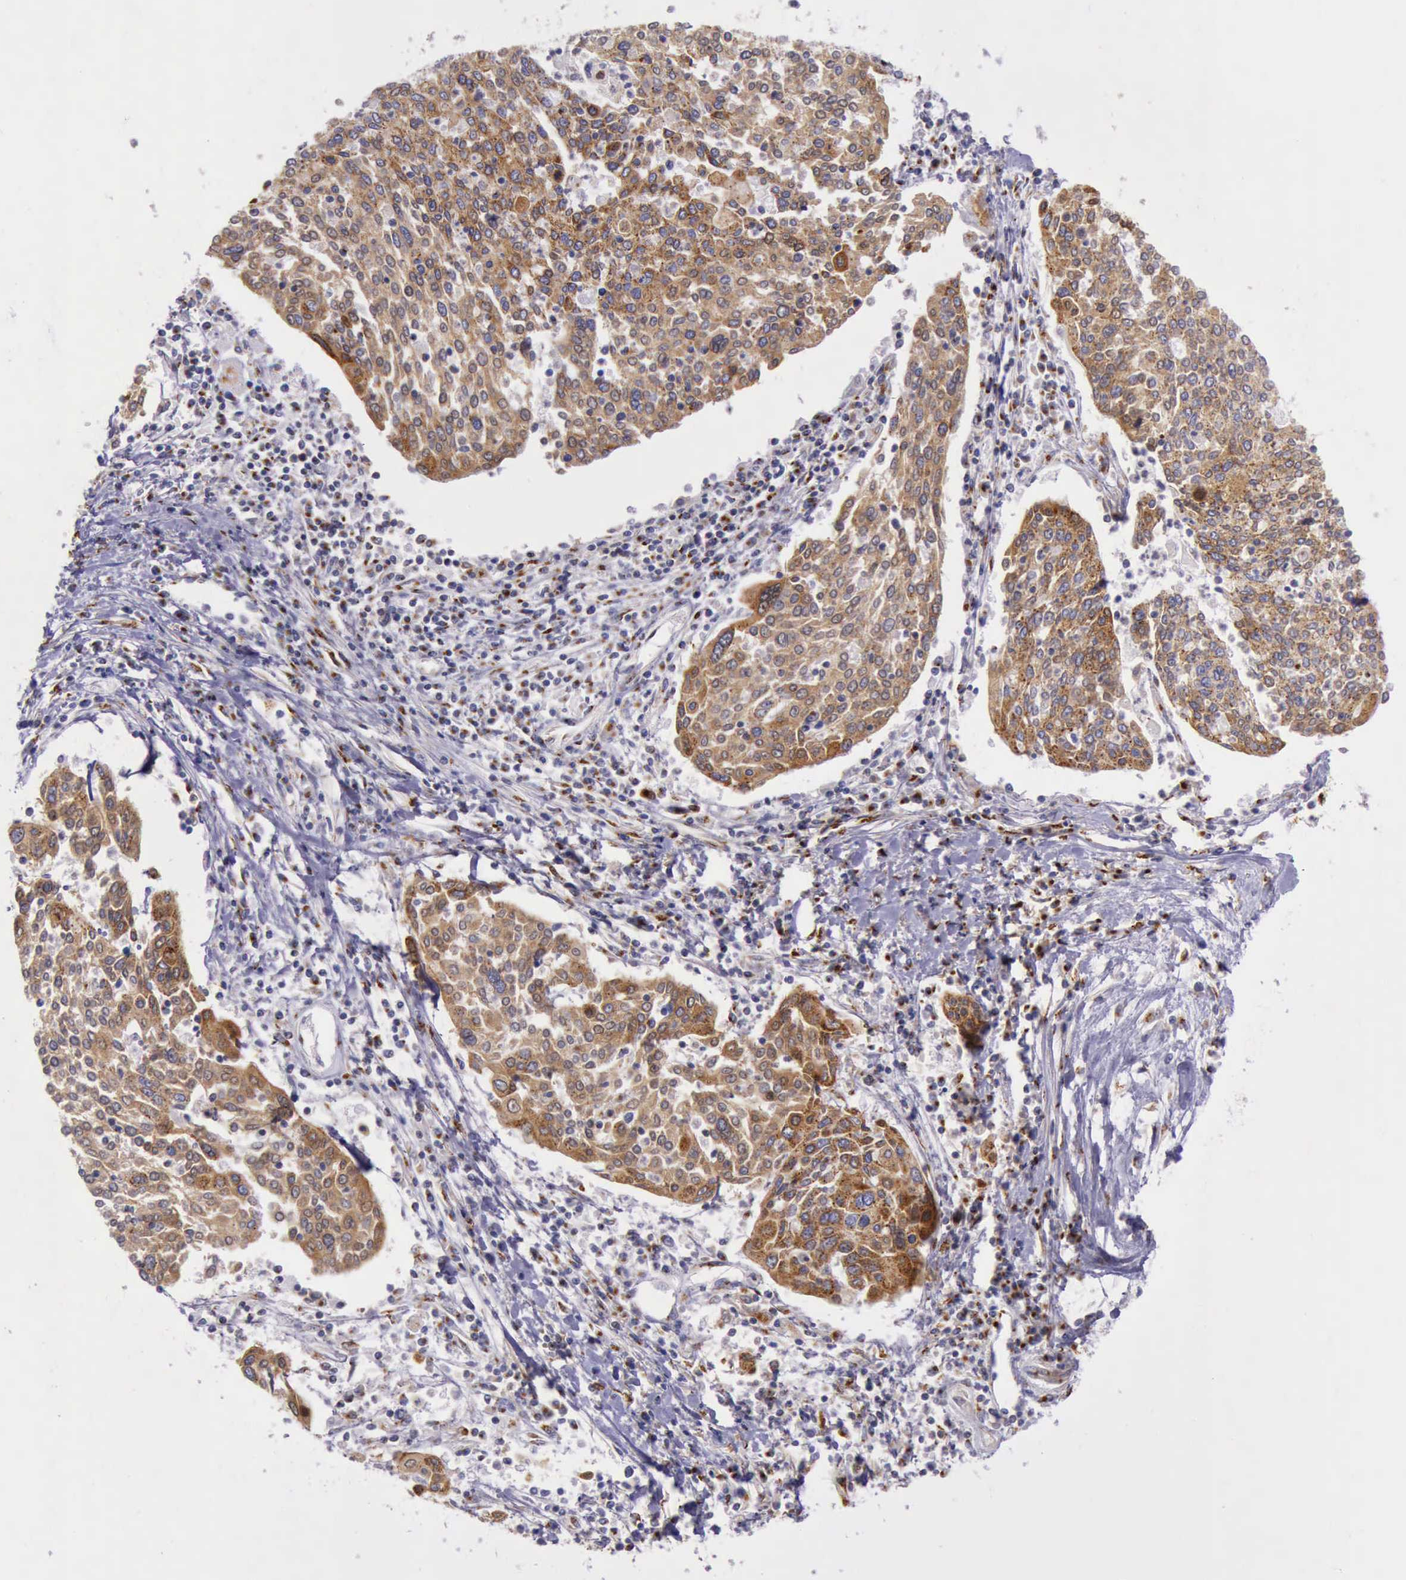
{"staining": {"intensity": "strong", "quantity": ">75%", "location": "cytoplasmic/membranous"}, "tissue": "cervical cancer", "cell_type": "Tumor cells", "image_type": "cancer", "snomed": [{"axis": "morphology", "description": "Squamous cell carcinoma, NOS"}, {"axis": "topography", "description": "Cervix"}], "caption": "Human cervical cancer stained for a protein (brown) reveals strong cytoplasmic/membranous positive staining in about >75% of tumor cells.", "gene": "GOLGA5", "patient": {"sex": "female", "age": 40}}